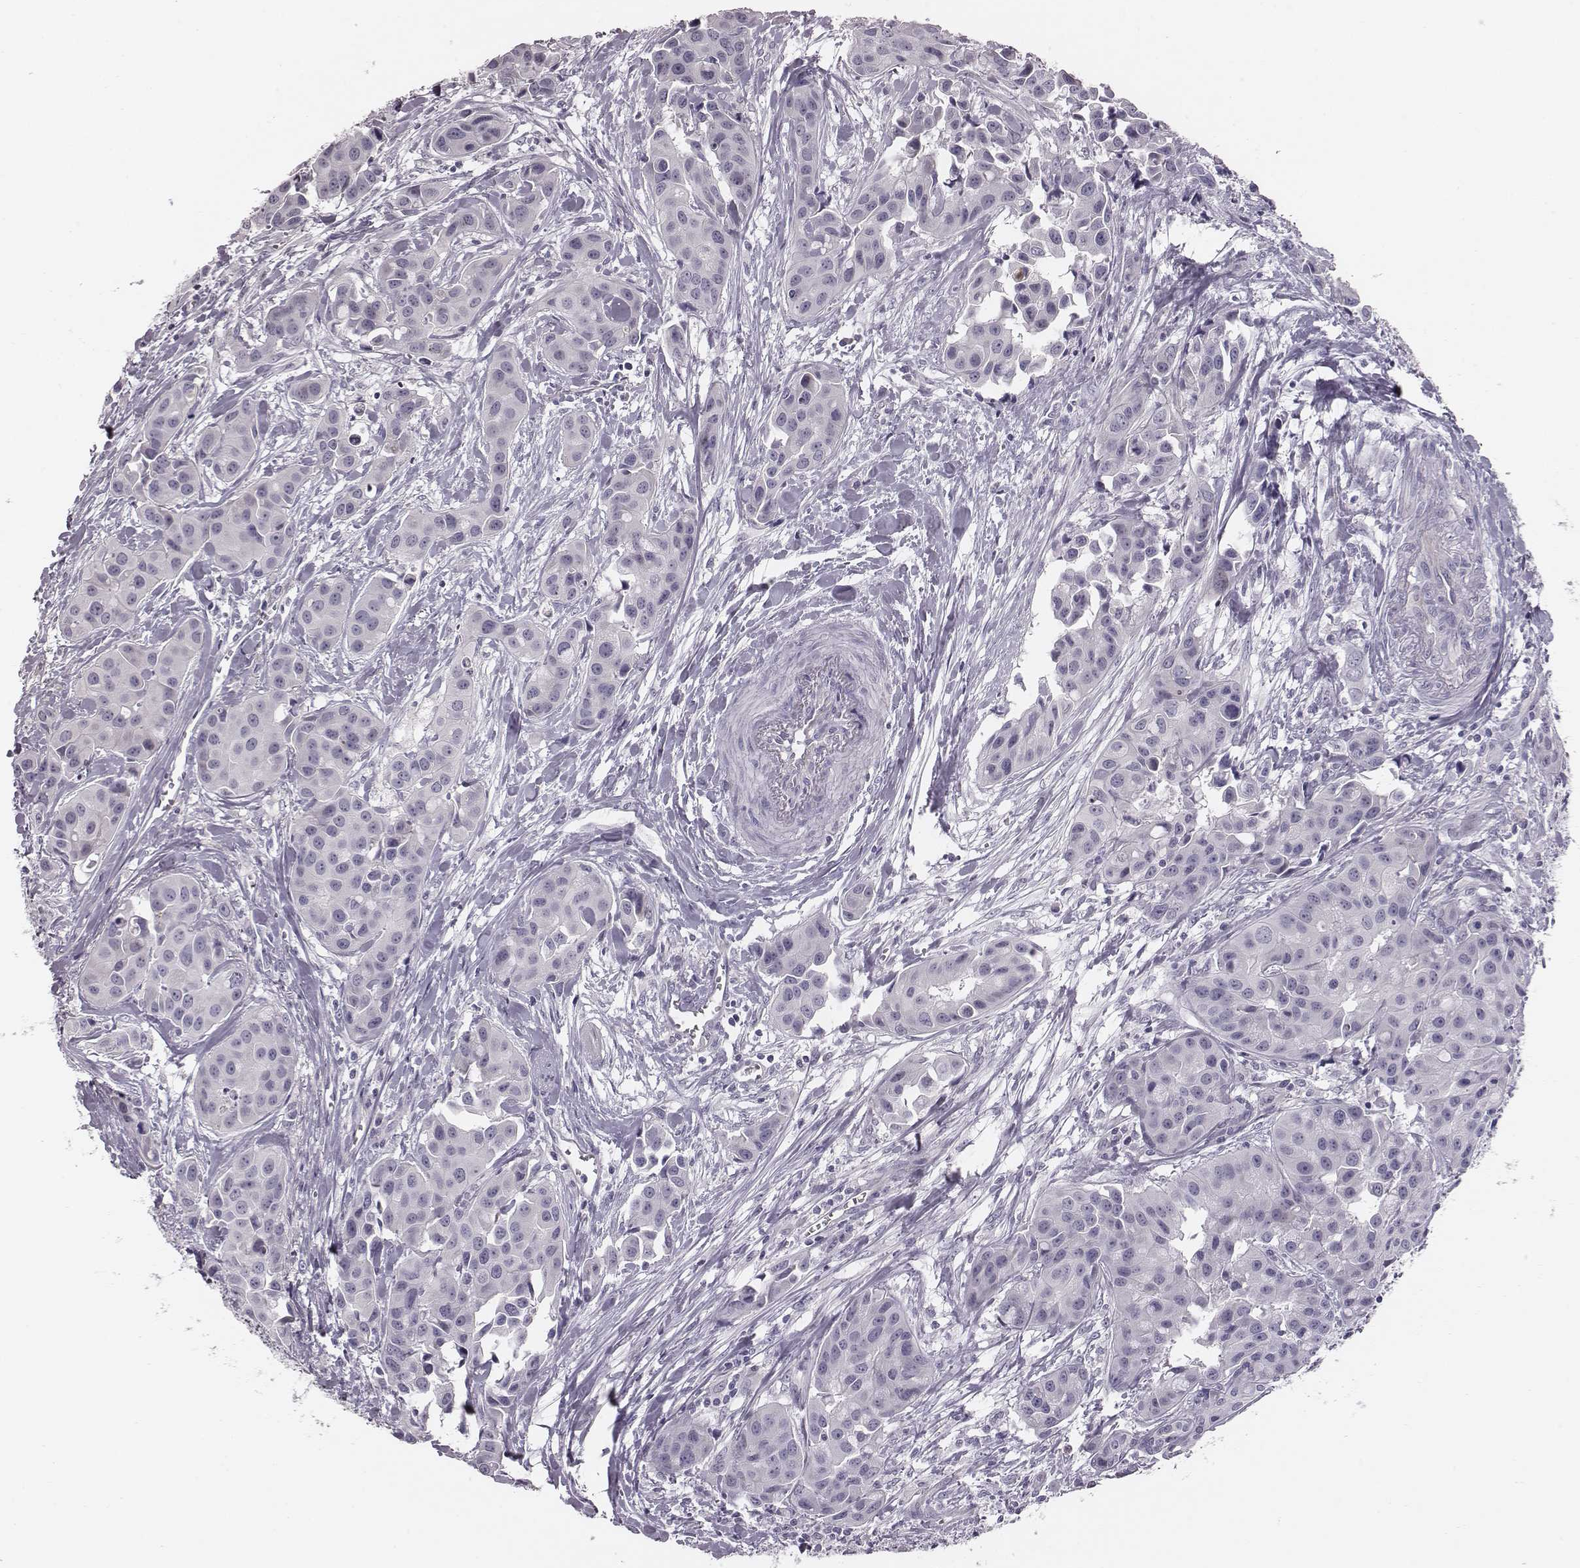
{"staining": {"intensity": "negative", "quantity": "none", "location": "none"}, "tissue": "head and neck cancer", "cell_type": "Tumor cells", "image_type": "cancer", "snomed": [{"axis": "morphology", "description": "Adenocarcinoma, NOS"}, {"axis": "topography", "description": "Head-Neck"}], "caption": "High power microscopy histopathology image of an immunohistochemistry (IHC) micrograph of head and neck adenocarcinoma, revealing no significant expression in tumor cells.", "gene": "CACNG4", "patient": {"sex": "male", "age": 76}}